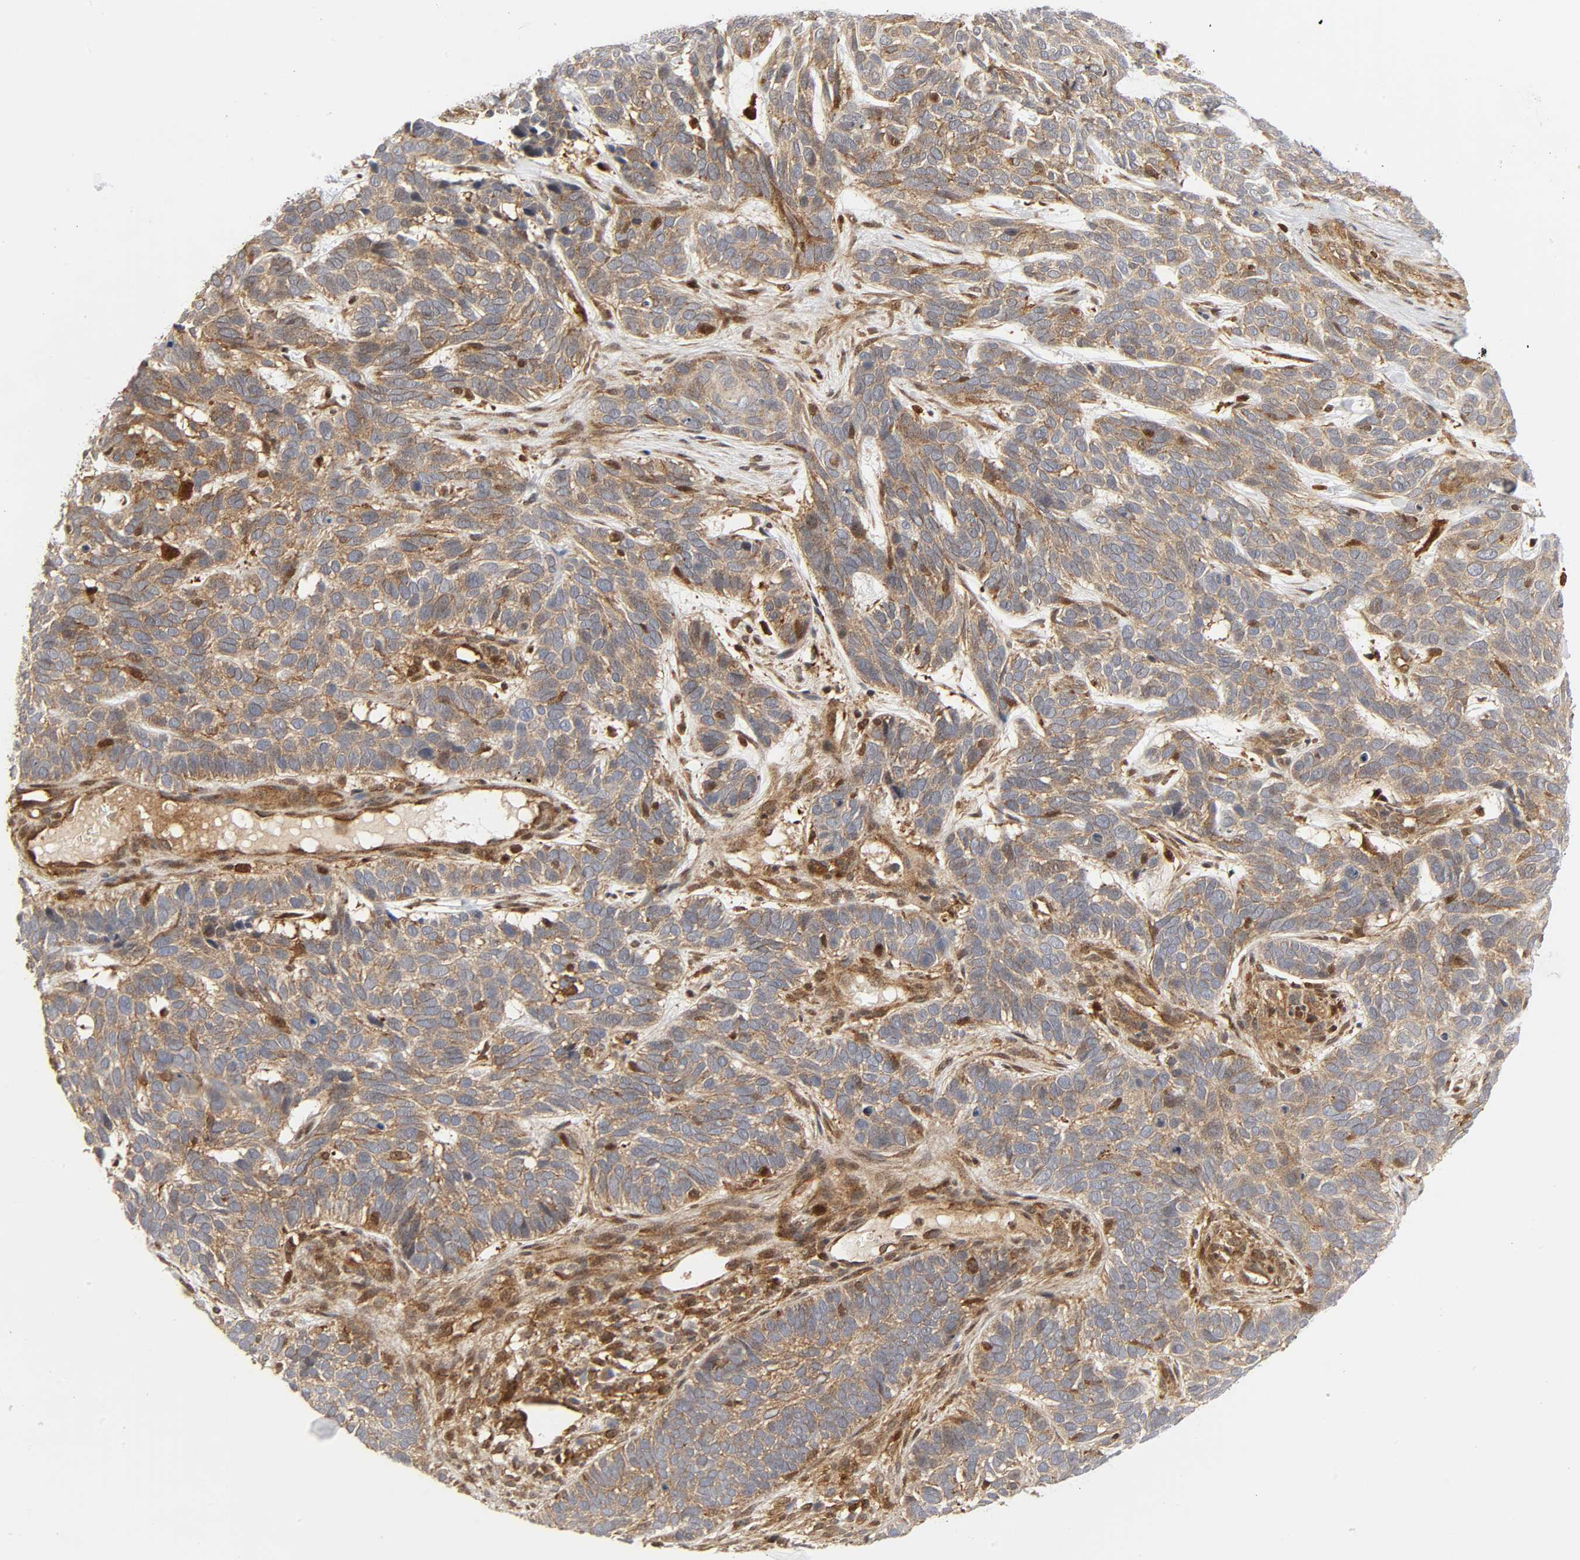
{"staining": {"intensity": "weak", "quantity": ">75%", "location": "cytoplasmic/membranous"}, "tissue": "skin cancer", "cell_type": "Tumor cells", "image_type": "cancer", "snomed": [{"axis": "morphology", "description": "Basal cell carcinoma"}, {"axis": "topography", "description": "Skin"}], "caption": "Immunohistochemistry (IHC) image of skin cancer stained for a protein (brown), which exhibits low levels of weak cytoplasmic/membranous positivity in about >75% of tumor cells.", "gene": "MAPK1", "patient": {"sex": "male", "age": 87}}